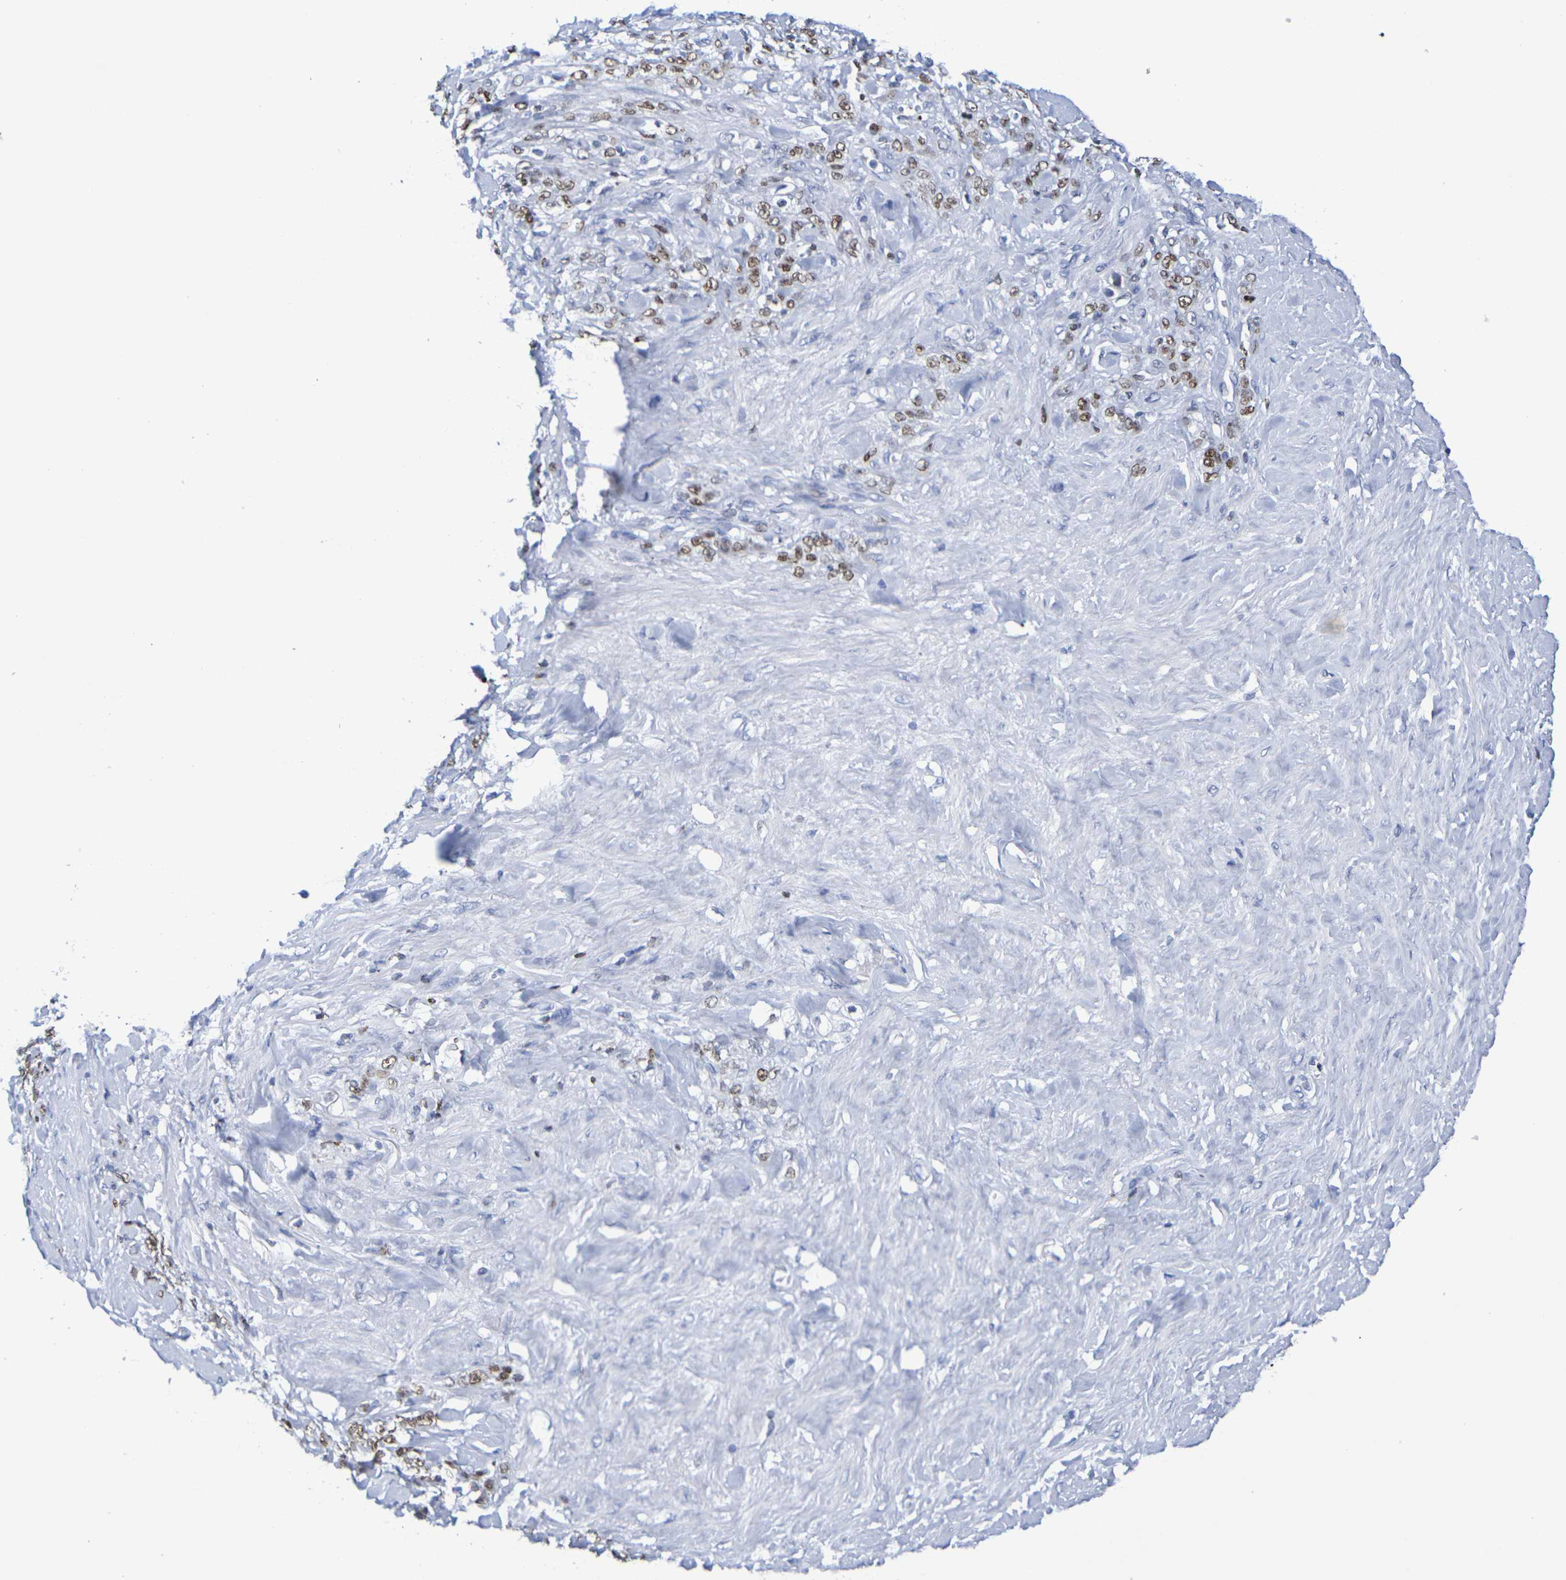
{"staining": {"intensity": "moderate", "quantity": ">75%", "location": "nuclear"}, "tissue": "stomach cancer", "cell_type": "Tumor cells", "image_type": "cancer", "snomed": [{"axis": "morphology", "description": "Adenocarcinoma, NOS"}, {"axis": "topography", "description": "Stomach"}], "caption": "Protein expression analysis of stomach cancer displays moderate nuclear positivity in approximately >75% of tumor cells.", "gene": "H1-5", "patient": {"sex": "male", "age": 82}}